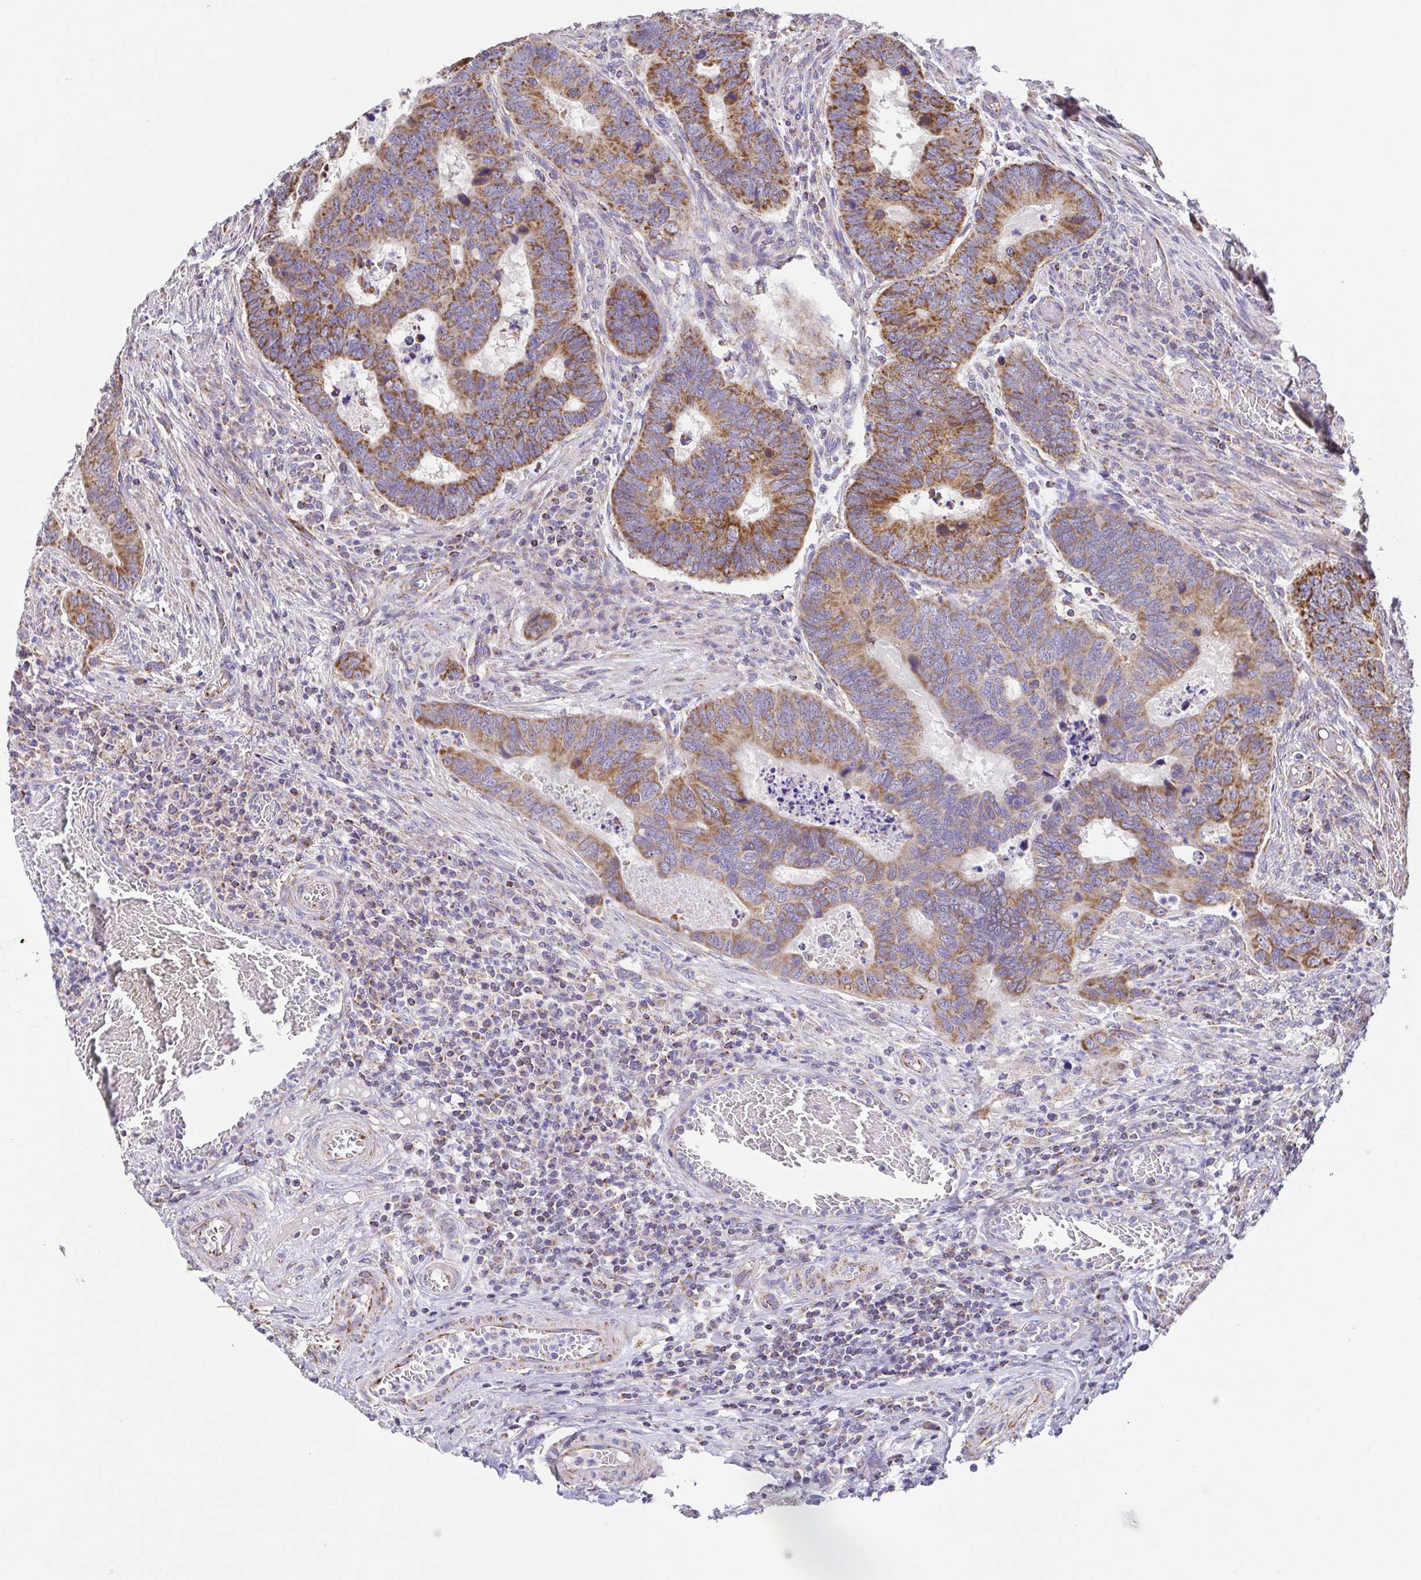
{"staining": {"intensity": "strong", "quantity": ">75%", "location": "cytoplasmic/membranous"}, "tissue": "colorectal cancer", "cell_type": "Tumor cells", "image_type": "cancer", "snomed": [{"axis": "morphology", "description": "Adenocarcinoma, NOS"}, {"axis": "topography", "description": "Colon"}], "caption": "The photomicrograph displays staining of adenocarcinoma (colorectal), revealing strong cytoplasmic/membranous protein staining (brown color) within tumor cells. (brown staining indicates protein expression, while blue staining denotes nuclei).", "gene": "GINM1", "patient": {"sex": "male", "age": 62}}